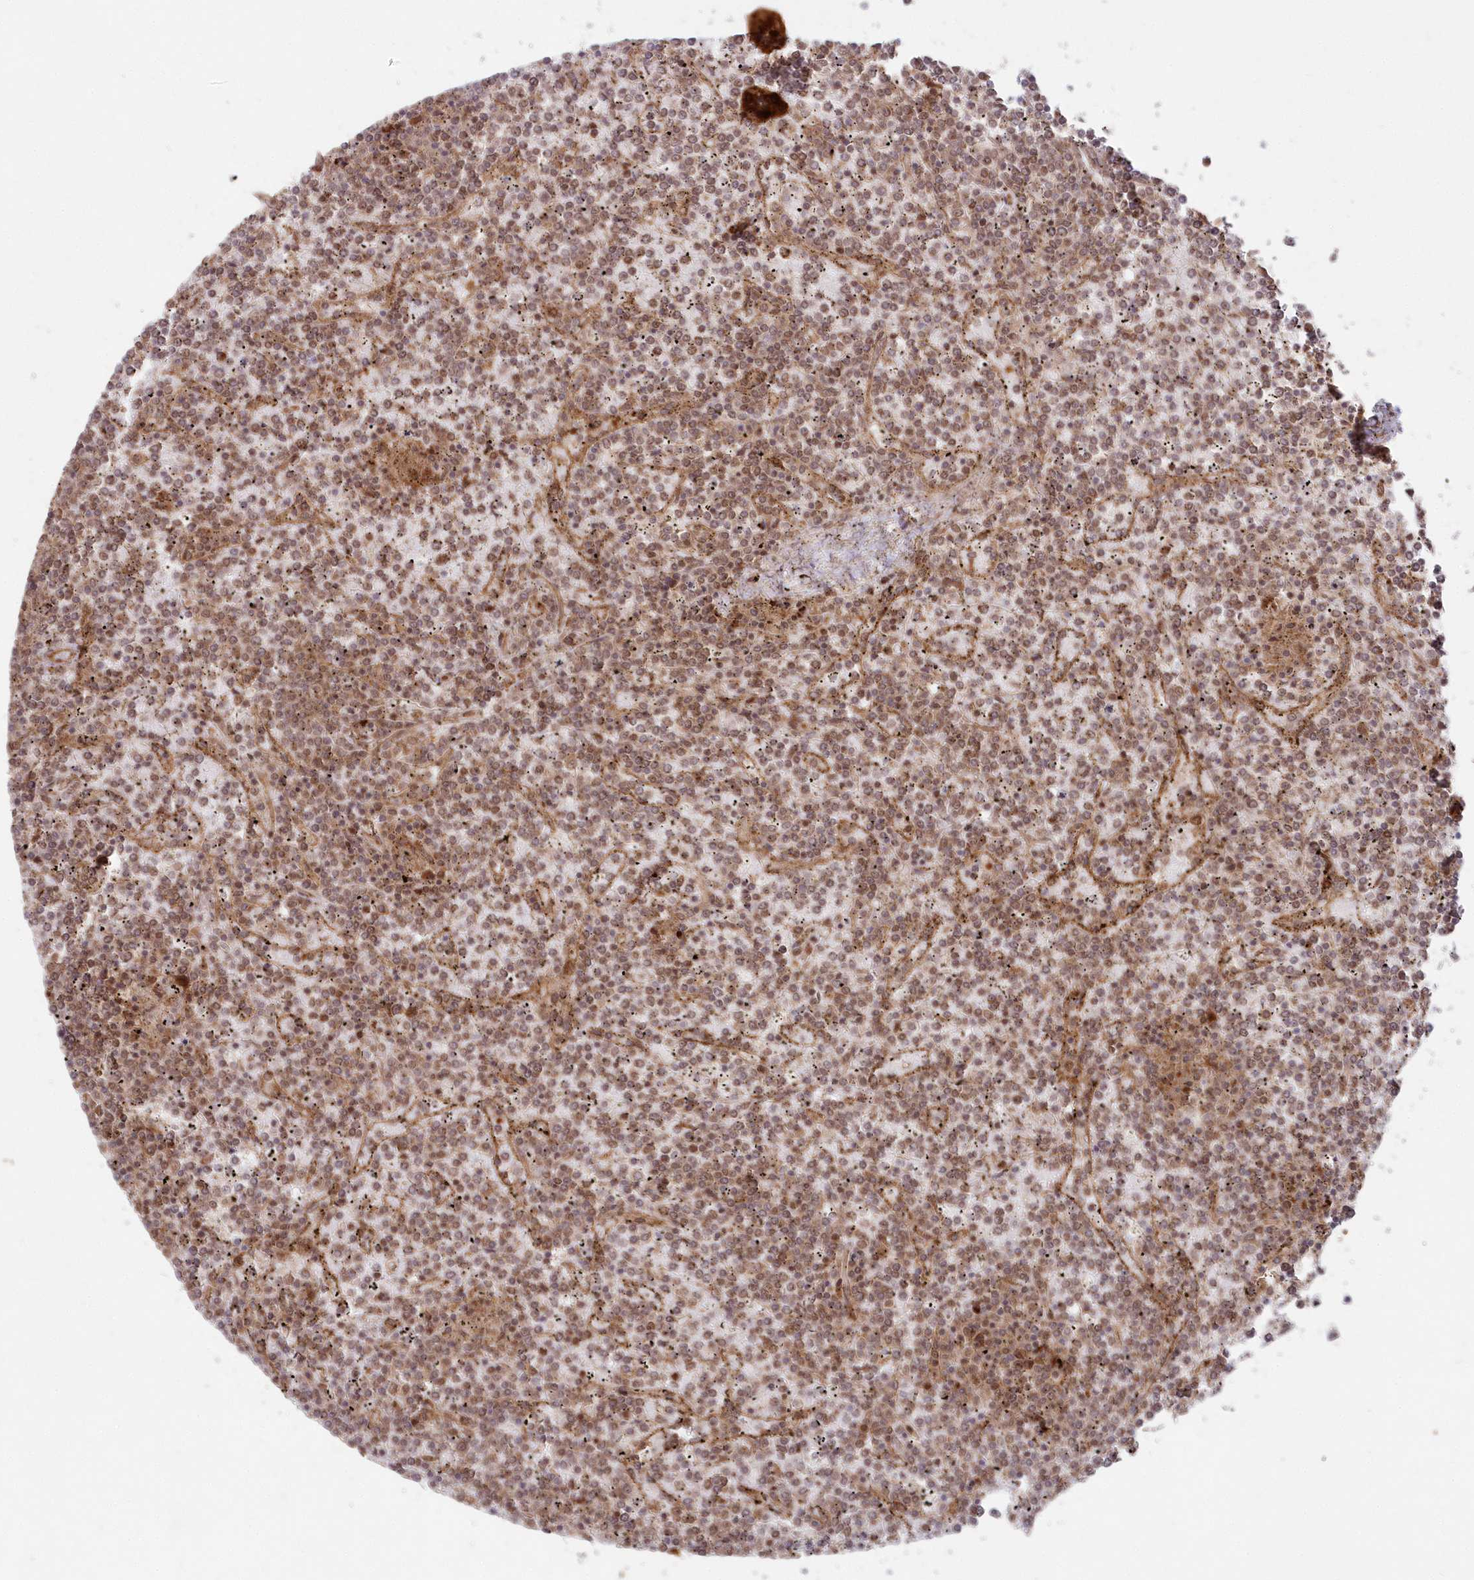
{"staining": {"intensity": "moderate", "quantity": ">75%", "location": "nuclear"}, "tissue": "lymphoma", "cell_type": "Tumor cells", "image_type": "cancer", "snomed": [{"axis": "morphology", "description": "Malignant lymphoma, non-Hodgkin's type, Low grade"}, {"axis": "topography", "description": "Spleen"}], "caption": "IHC histopathology image of neoplastic tissue: malignant lymphoma, non-Hodgkin's type (low-grade) stained using IHC reveals medium levels of moderate protein expression localized specifically in the nuclear of tumor cells, appearing as a nuclear brown color.", "gene": "SERINC1", "patient": {"sex": "female", "age": 19}}